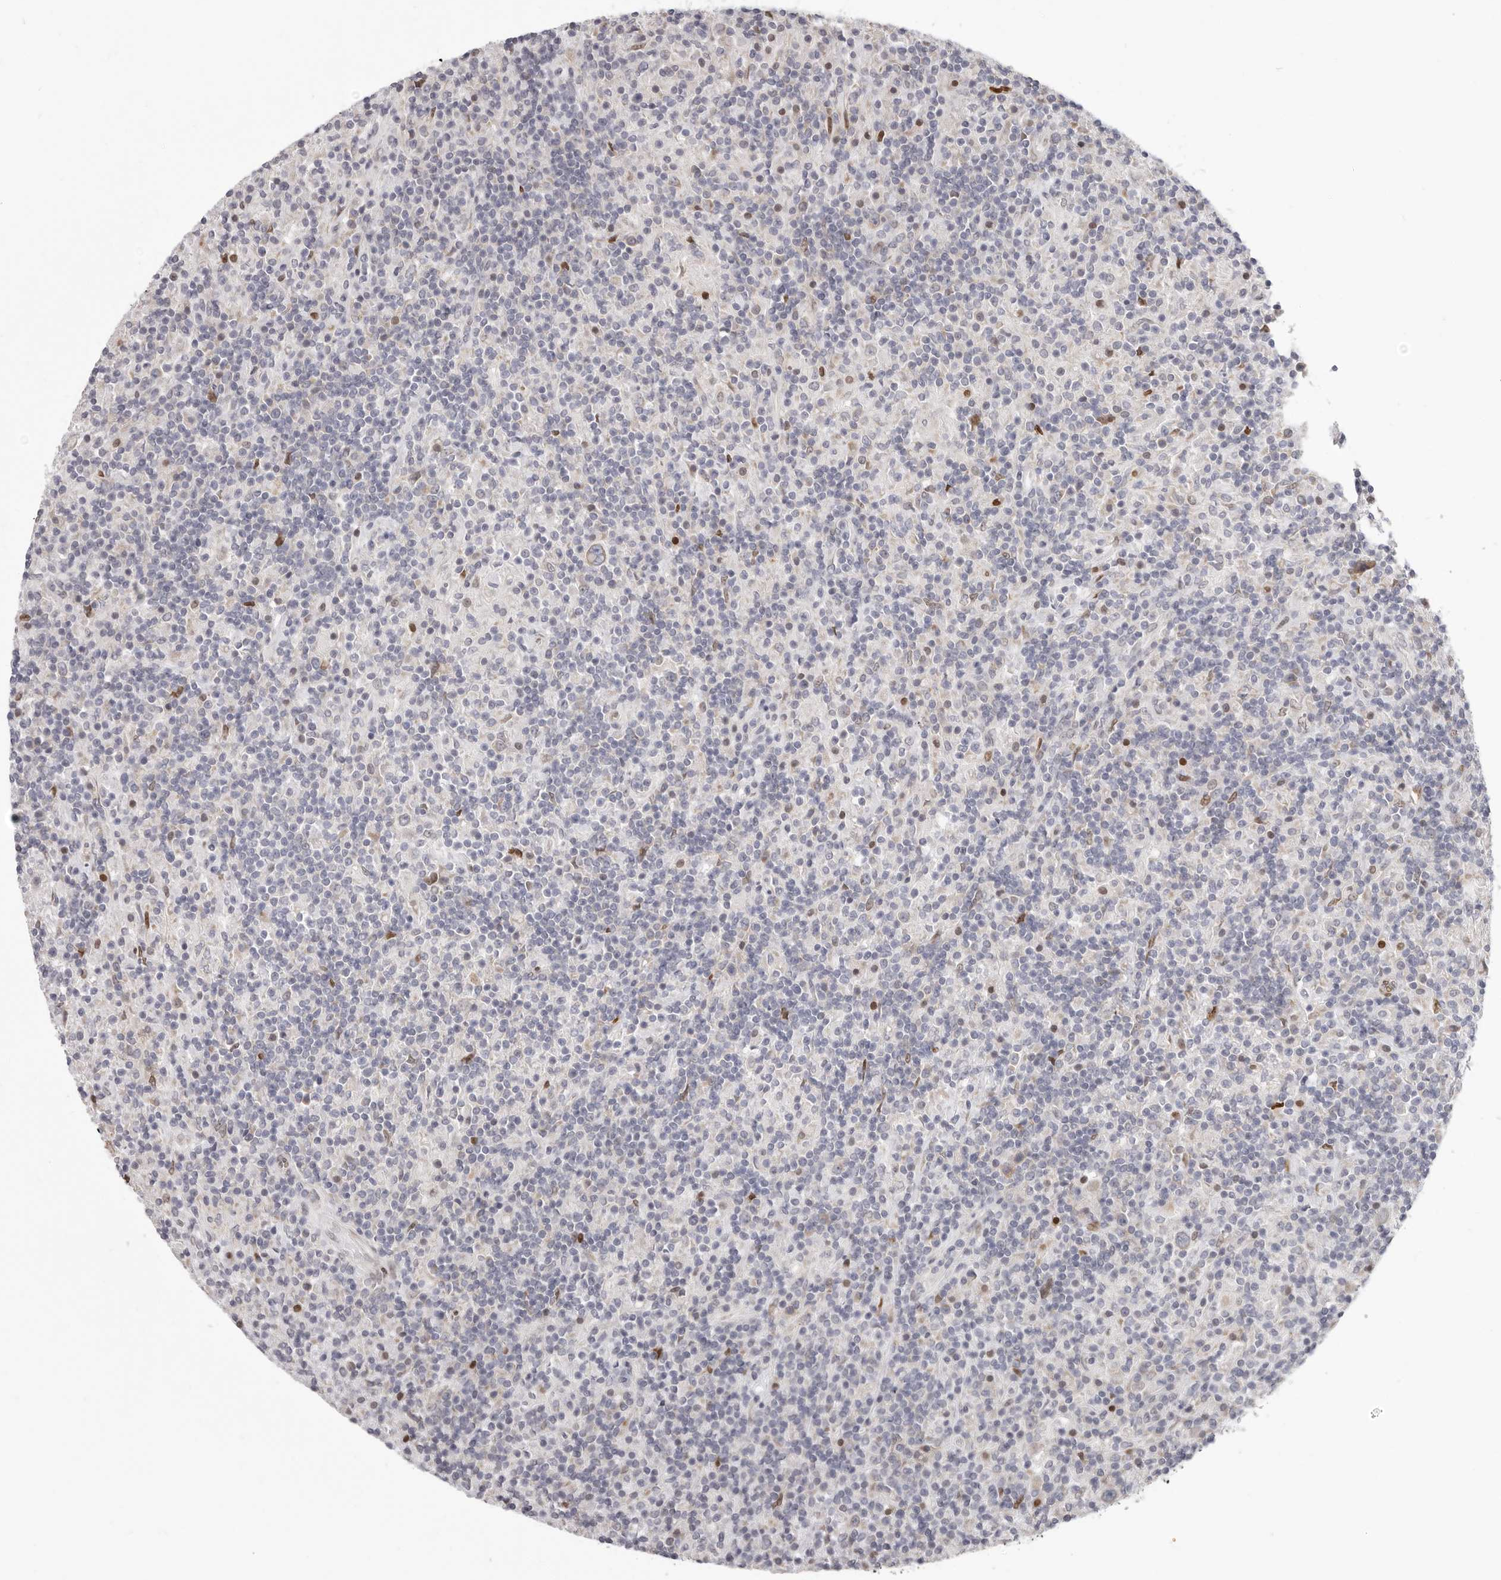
{"staining": {"intensity": "weak", "quantity": "<25%", "location": "cytoplasmic/membranous"}, "tissue": "lymphoma", "cell_type": "Tumor cells", "image_type": "cancer", "snomed": [{"axis": "morphology", "description": "Hodgkin's disease, NOS"}, {"axis": "topography", "description": "Lymph node"}], "caption": "A histopathology image of human Hodgkin's disease is negative for staining in tumor cells.", "gene": "SRP19", "patient": {"sex": "male", "age": 70}}